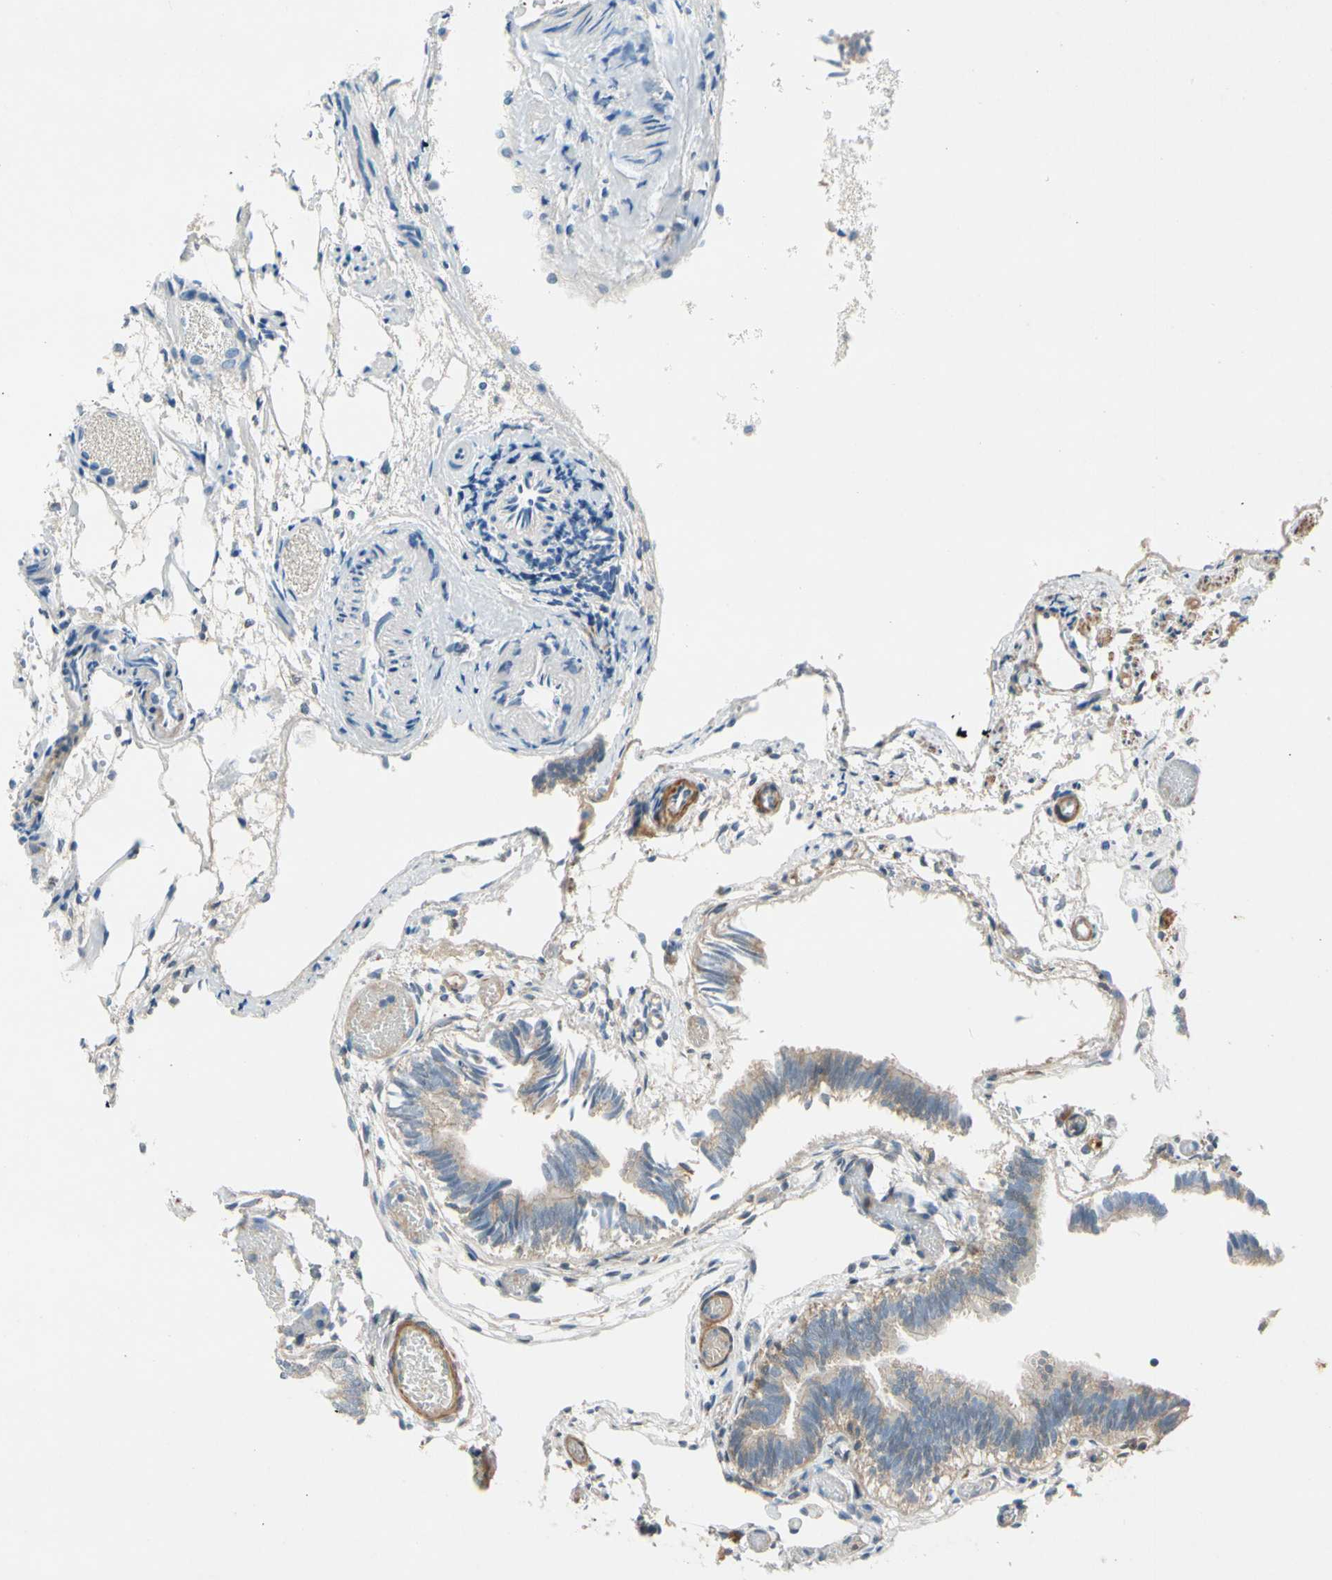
{"staining": {"intensity": "weak", "quantity": "25%-75%", "location": "cytoplasmic/membranous"}, "tissue": "fallopian tube", "cell_type": "Glandular cells", "image_type": "normal", "snomed": [{"axis": "morphology", "description": "Normal tissue, NOS"}, {"axis": "topography", "description": "Fallopian tube"}], "caption": "This photomicrograph shows immunohistochemistry (IHC) staining of benign fallopian tube, with low weak cytoplasmic/membranous positivity in approximately 25%-75% of glandular cells.", "gene": "WIPI1", "patient": {"sex": "female", "age": 29}}